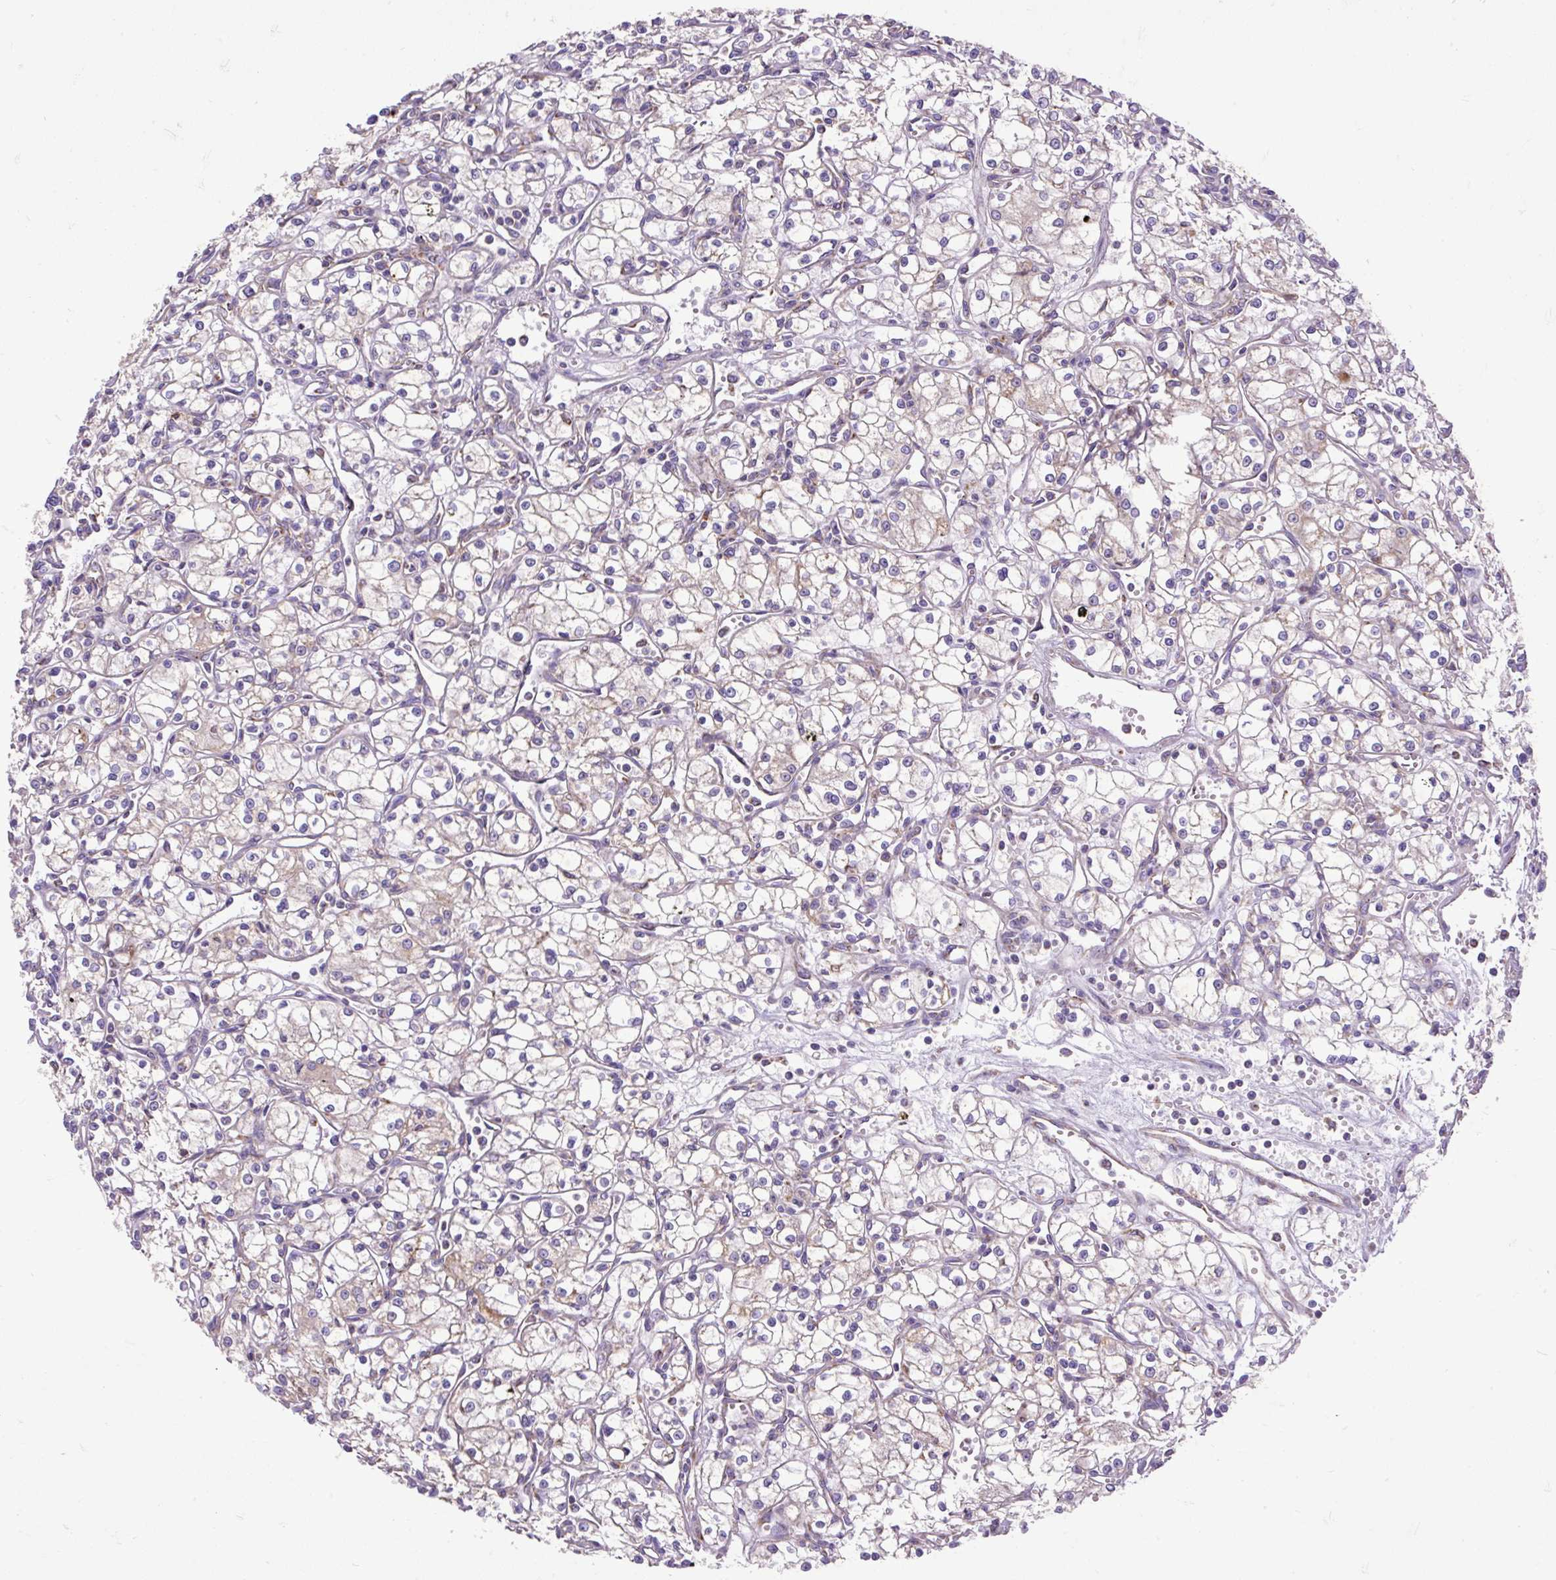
{"staining": {"intensity": "weak", "quantity": "<25%", "location": "cytoplasmic/membranous"}, "tissue": "renal cancer", "cell_type": "Tumor cells", "image_type": "cancer", "snomed": [{"axis": "morphology", "description": "Adenocarcinoma, NOS"}, {"axis": "topography", "description": "Kidney"}], "caption": "Tumor cells show no significant protein expression in renal adenocarcinoma. (IHC, brightfield microscopy, high magnification).", "gene": "TOMM40", "patient": {"sex": "male", "age": 59}}